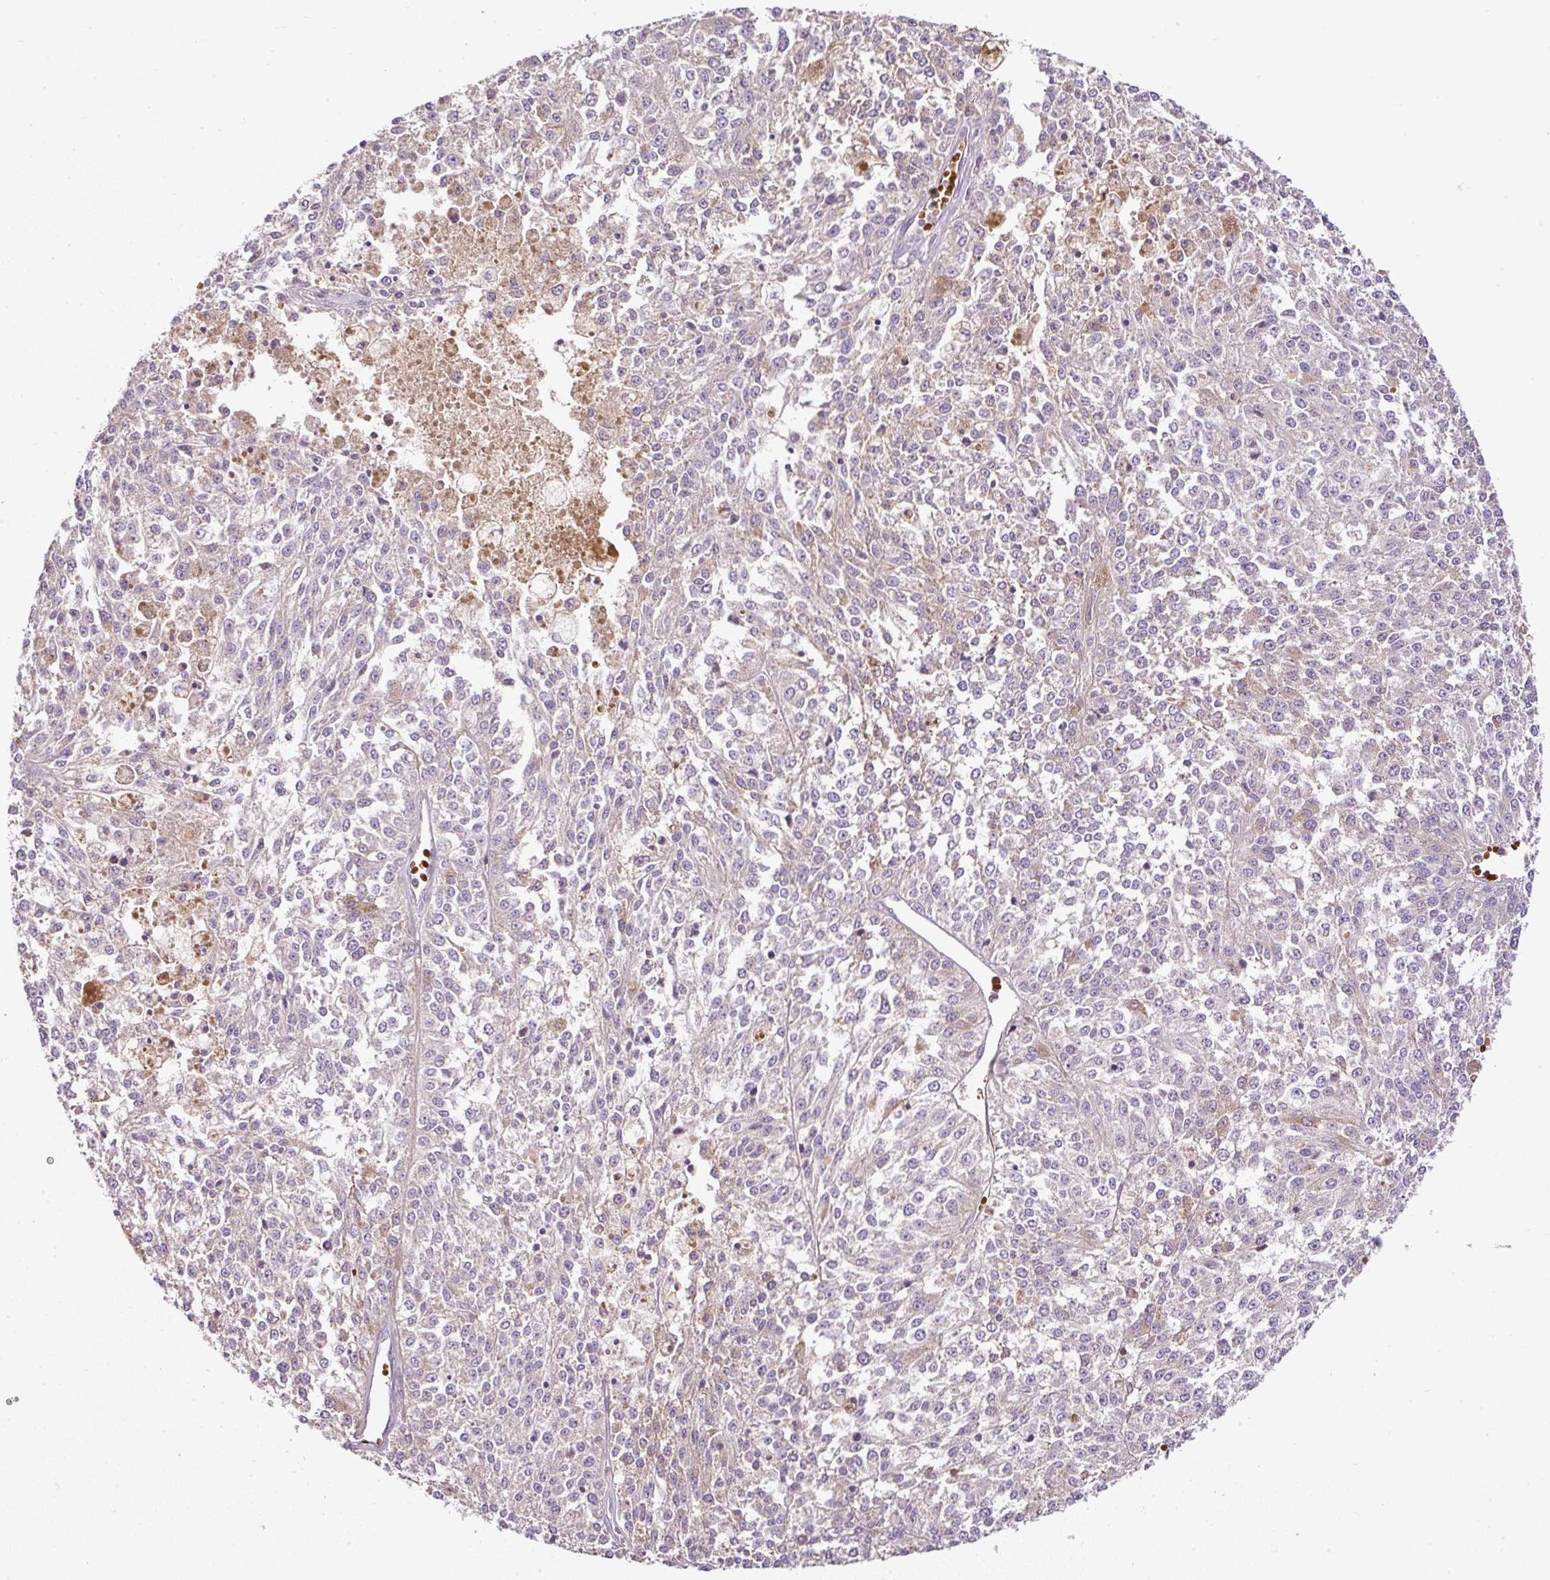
{"staining": {"intensity": "negative", "quantity": "none", "location": "none"}, "tissue": "melanoma", "cell_type": "Tumor cells", "image_type": "cancer", "snomed": [{"axis": "morphology", "description": "Malignant melanoma, NOS"}, {"axis": "topography", "description": "Skin"}], "caption": "High power microscopy histopathology image of an IHC photomicrograph of melanoma, revealing no significant expression in tumor cells.", "gene": "CXCL13", "patient": {"sex": "female", "age": 64}}